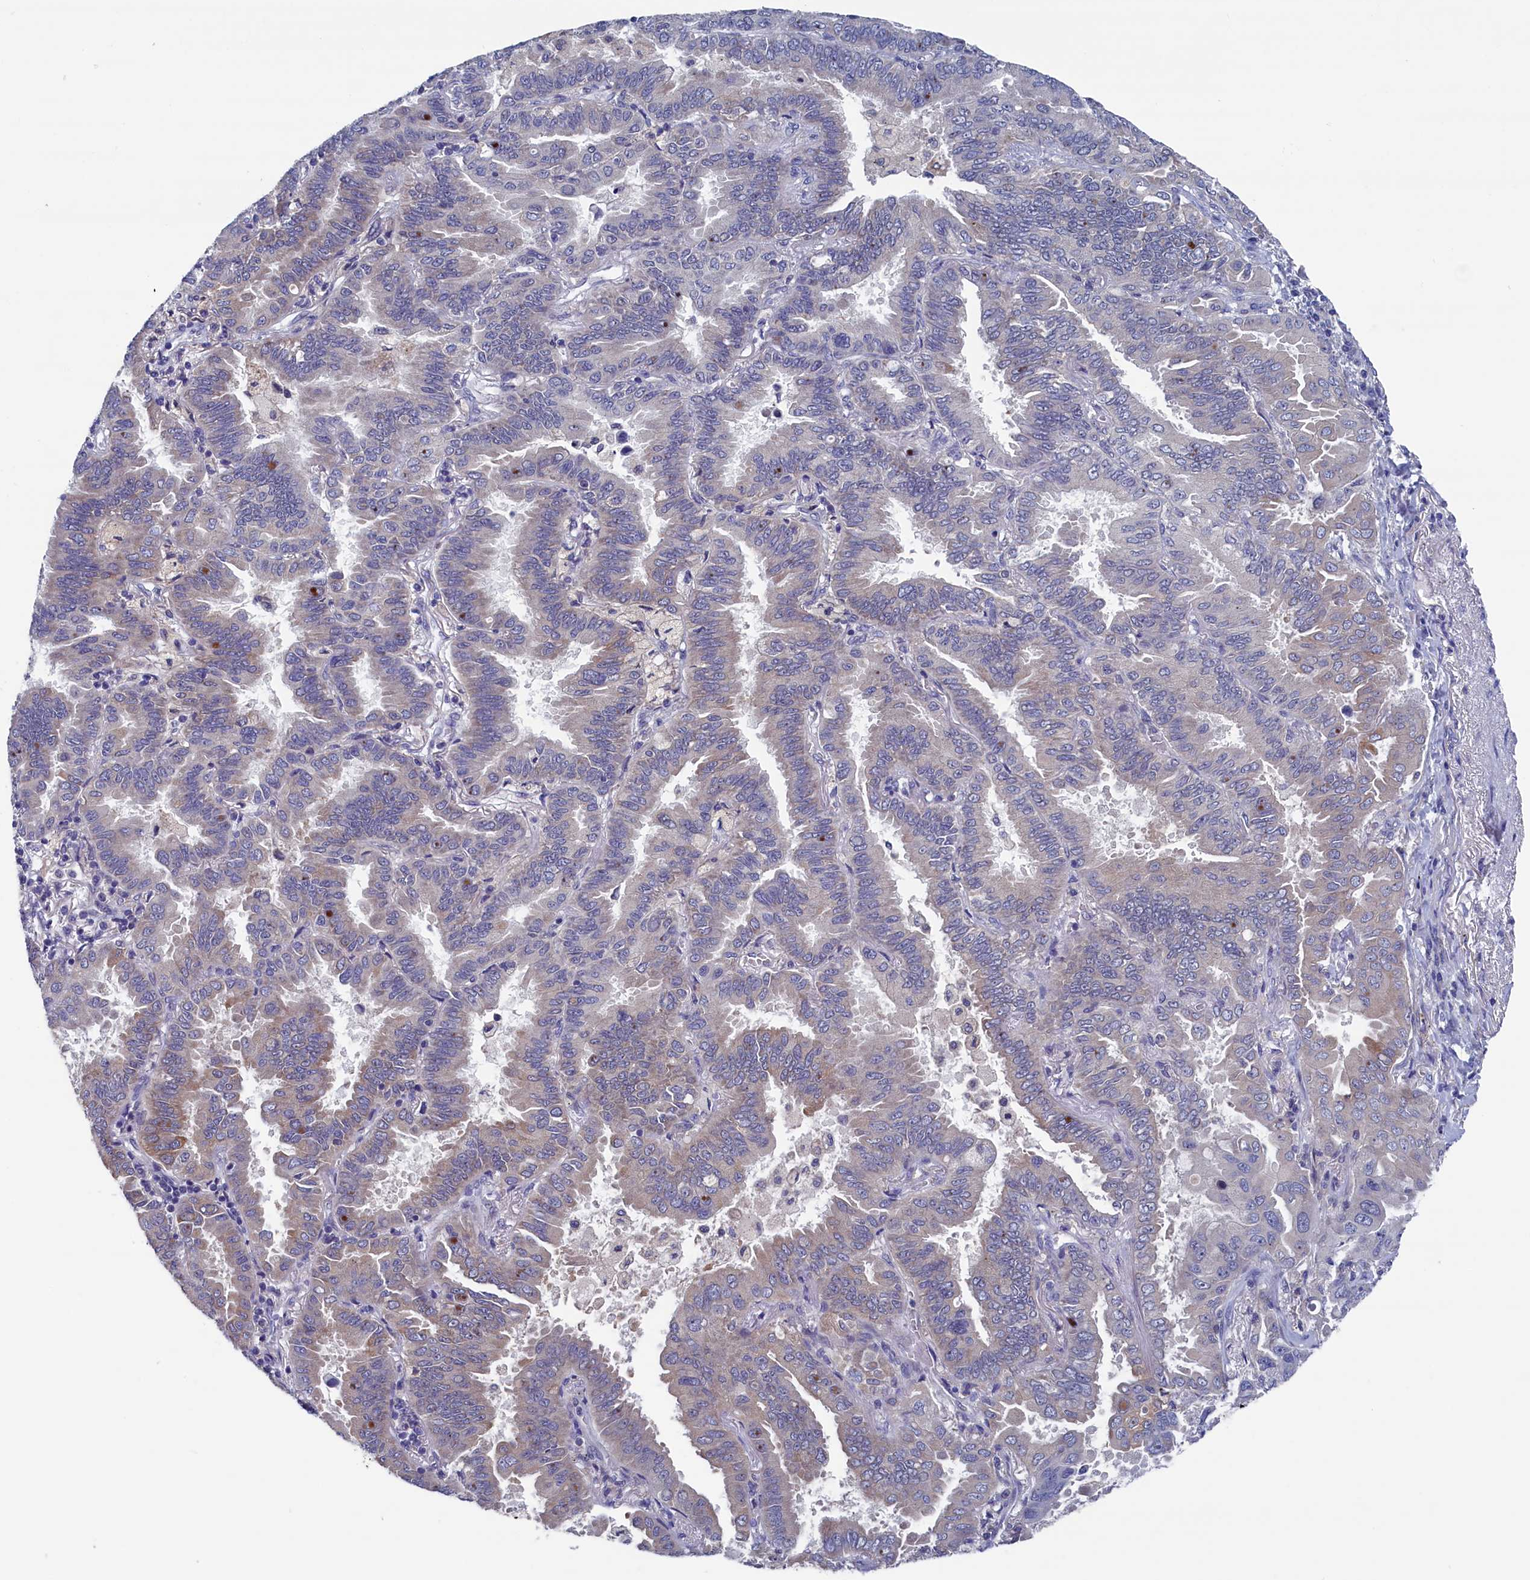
{"staining": {"intensity": "weak", "quantity": "<25%", "location": "cytoplasmic/membranous"}, "tissue": "lung cancer", "cell_type": "Tumor cells", "image_type": "cancer", "snomed": [{"axis": "morphology", "description": "Adenocarcinoma, NOS"}, {"axis": "topography", "description": "Lung"}], "caption": "Immunohistochemistry histopathology image of adenocarcinoma (lung) stained for a protein (brown), which exhibits no expression in tumor cells.", "gene": "SPATA13", "patient": {"sex": "male", "age": 64}}